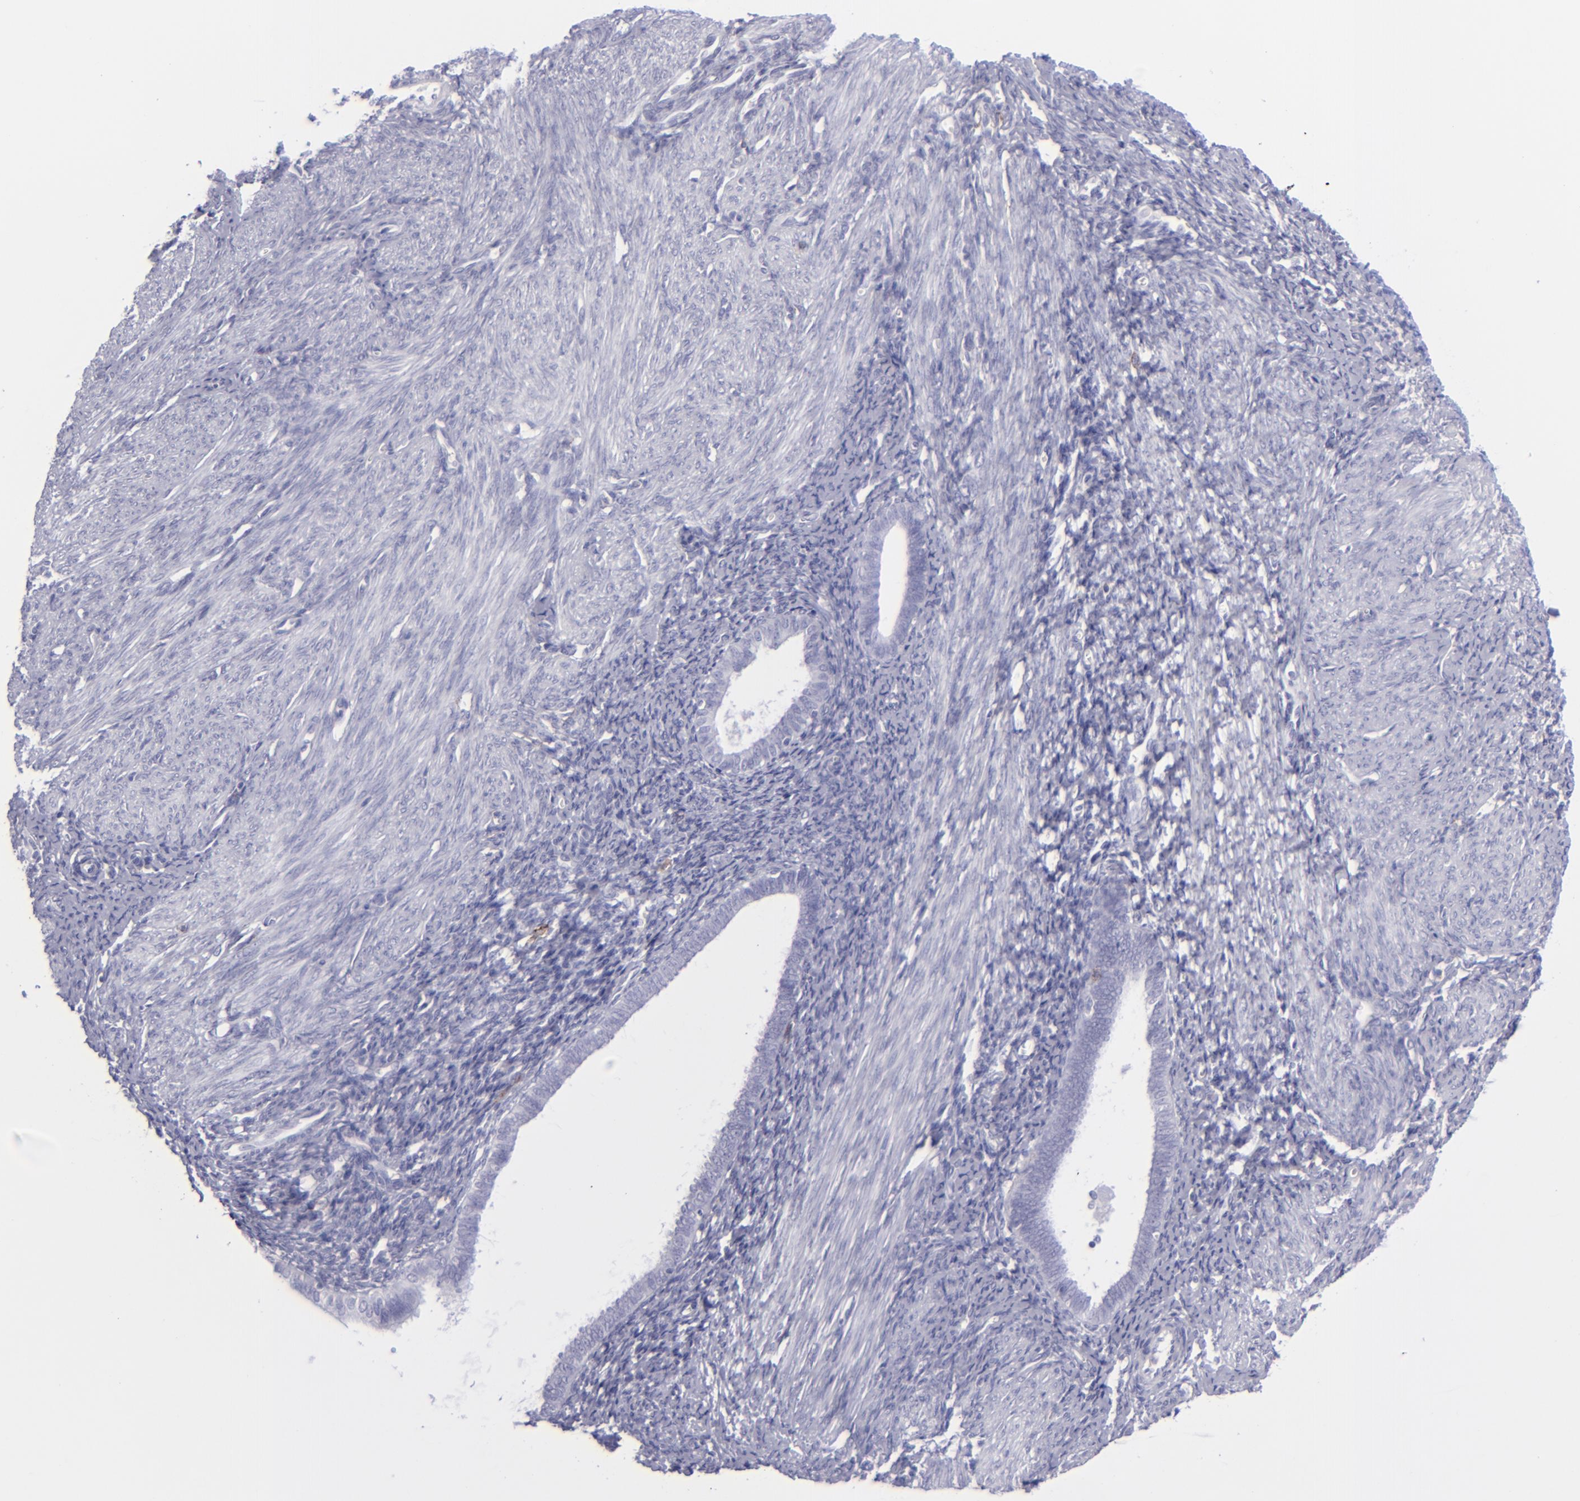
{"staining": {"intensity": "negative", "quantity": "none", "location": "none"}, "tissue": "endometrium", "cell_type": "Cells in endometrial stroma", "image_type": "normal", "snomed": [{"axis": "morphology", "description": "Normal tissue, NOS"}, {"axis": "topography", "description": "Smooth muscle"}, {"axis": "topography", "description": "Endometrium"}], "caption": "High magnification brightfield microscopy of benign endometrium stained with DAB (brown) and counterstained with hematoxylin (blue): cells in endometrial stroma show no significant positivity.", "gene": "SELPLG", "patient": {"sex": "female", "age": 57}}